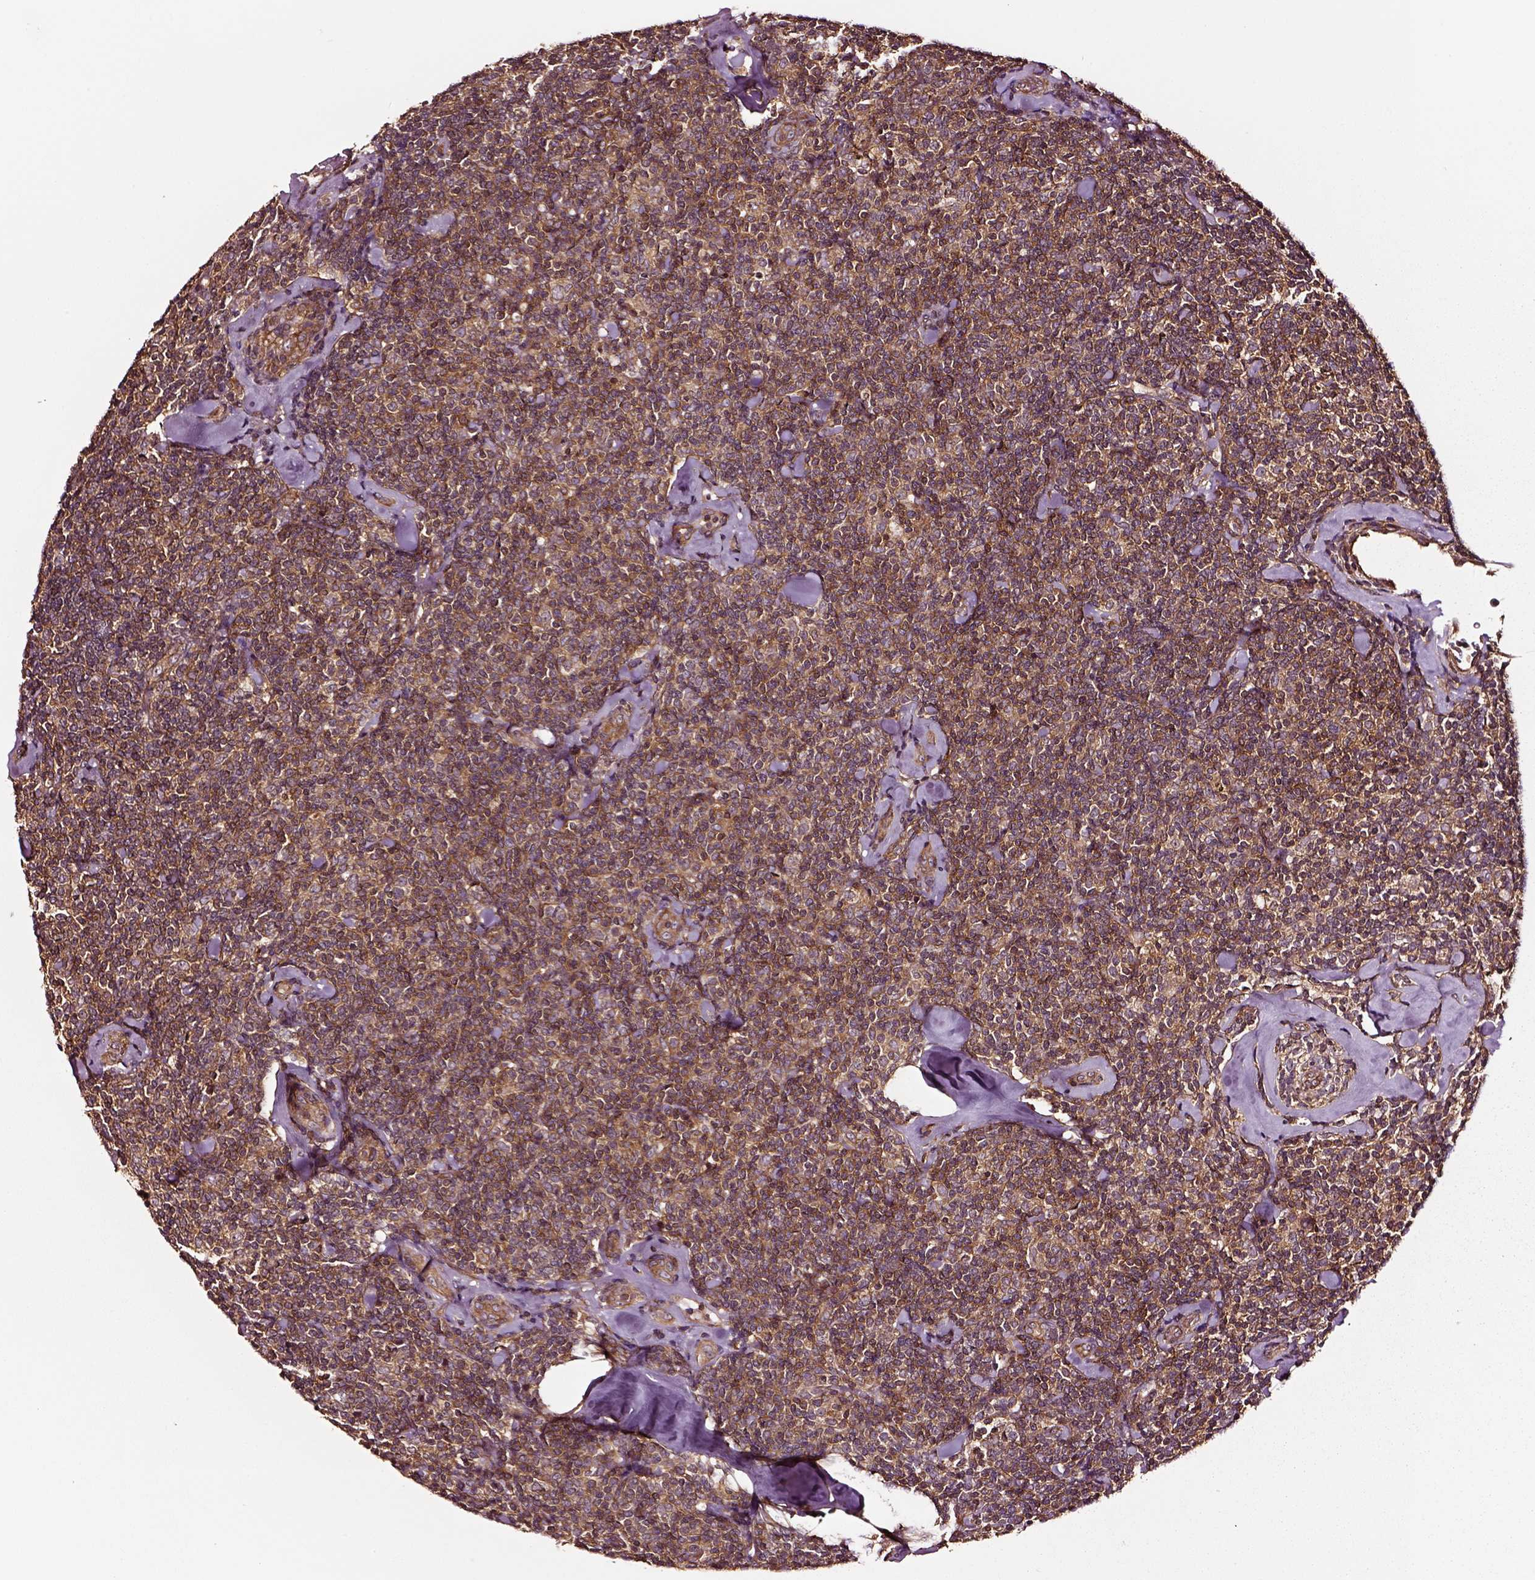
{"staining": {"intensity": "strong", "quantity": ">75%", "location": "cytoplasmic/membranous"}, "tissue": "lymphoma", "cell_type": "Tumor cells", "image_type": "cancer", "snomed": [{"axis": "morphology", "description": "Malignant lymphoma, non-Hodgkin's type, Low grade"}, {"axis": "topography", "description": "Lymph node"}], "caption": "Approximately >75% of tumor cells in lymphoma demonstrate strong cytoplasmic/membranous protein expression as visualized by brown immunohistochemical staining.", "gene": "RASSF5", "patient": {"sex": "female", "age": 56}}